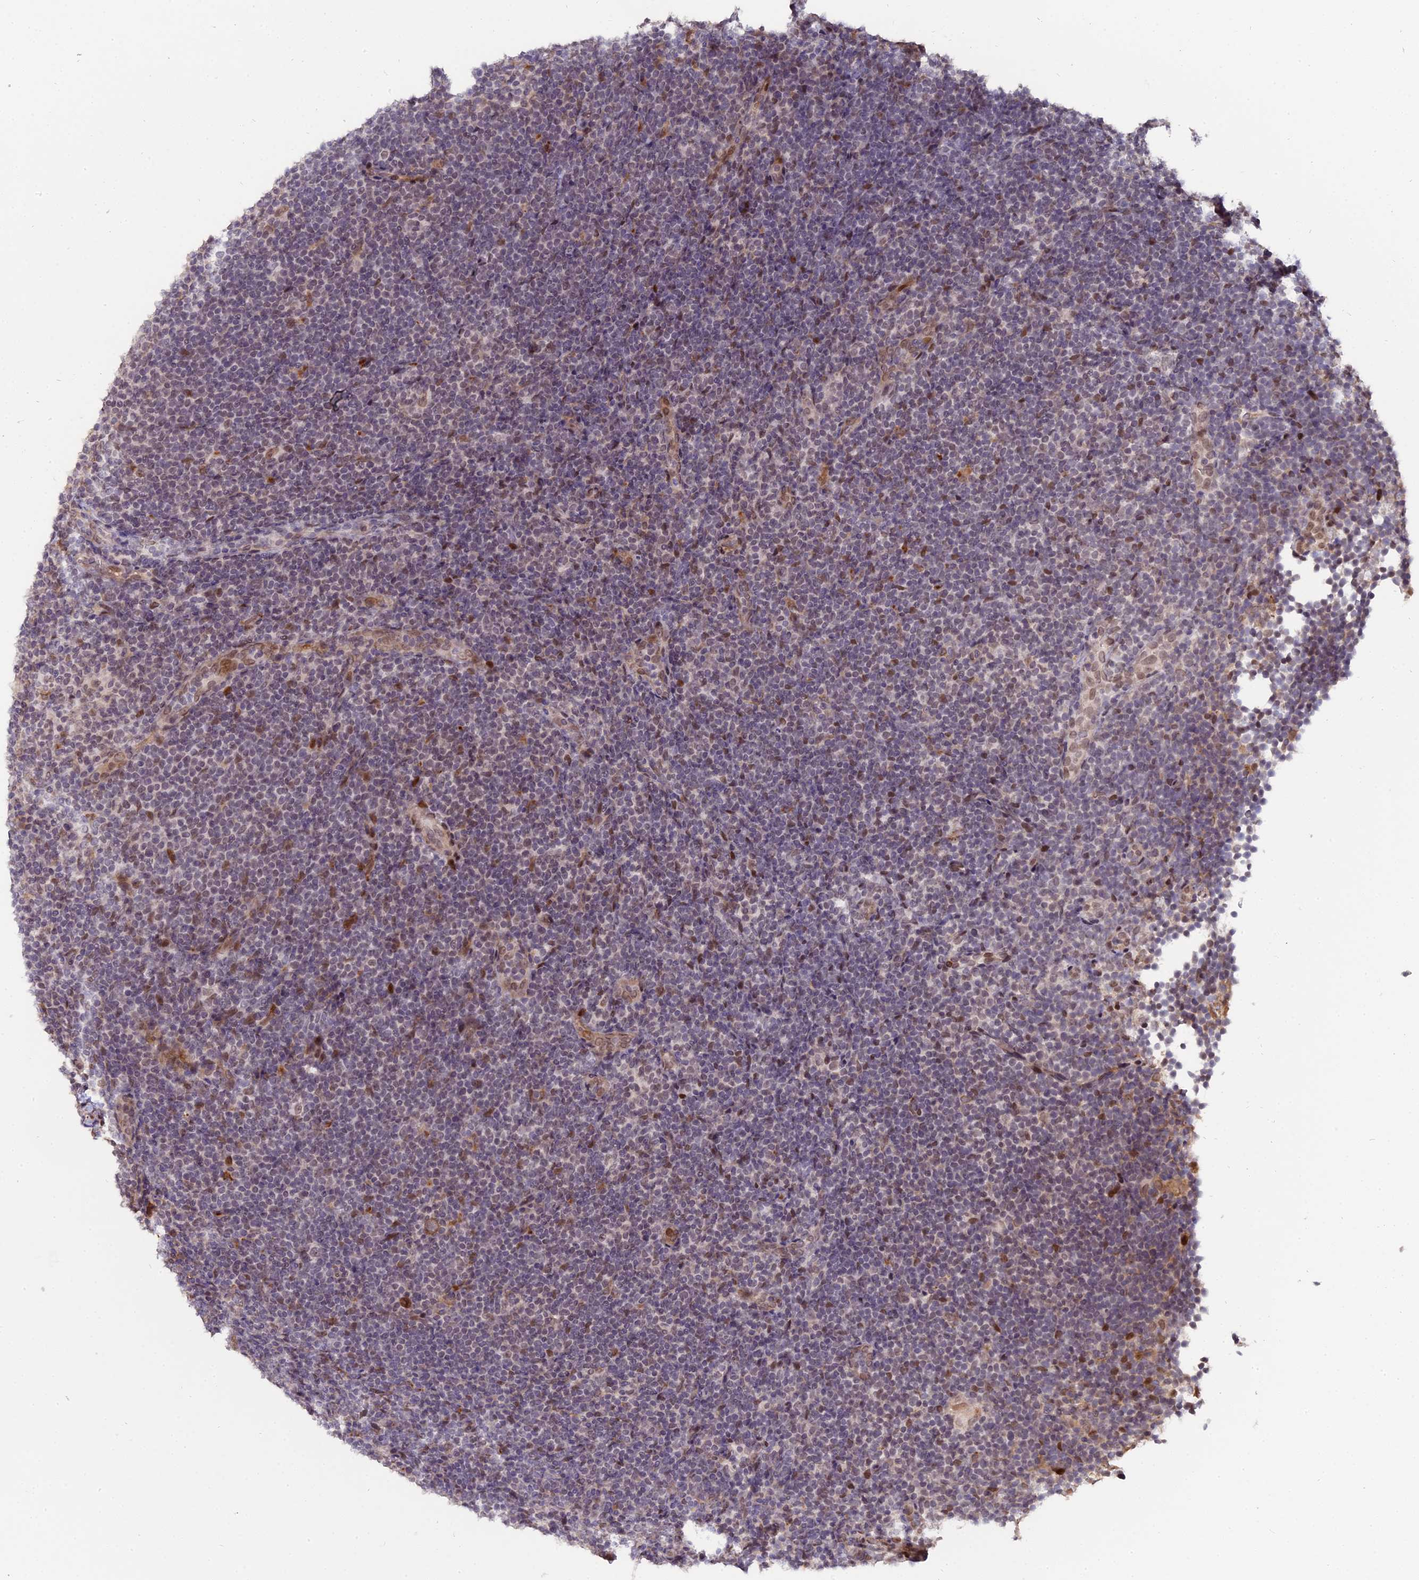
{"staining": {"intensity": "moderate", "quantity": ">75%", "location": "nuclear"}, "tissue": "lymphoma", "cell_type": "Tumor cells", "image_type": "cancer", "snomed": [{"axis": "morphology", "description": "Hodgkin's disease, NOS"}, {"axis": "topography", "description": "Lymph node"}], "caption": "A medium amount of moderate nuclear staining is seen in approximately >75% of tumor cells in lymphoma tissue.", "gene": "PYGO1", "patient": {"sex": "female", "age": 57}}